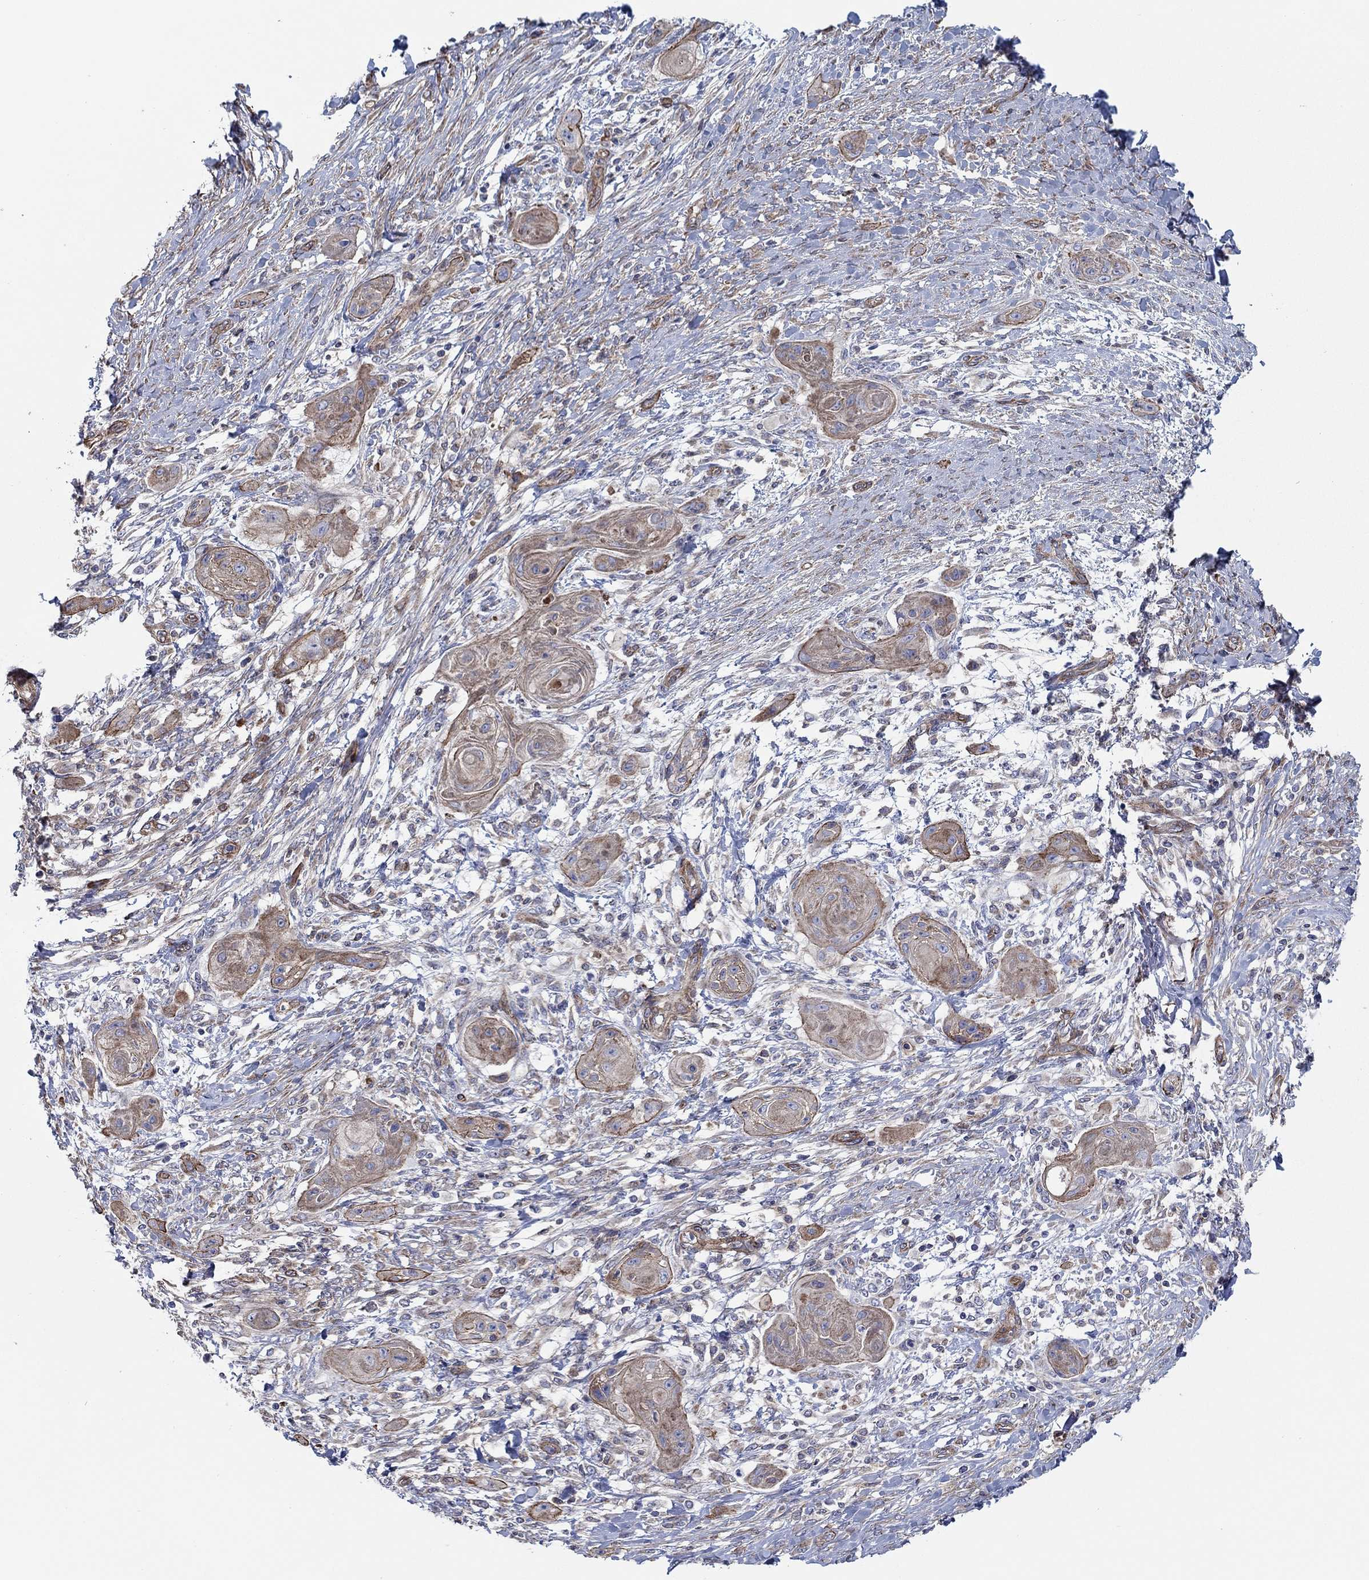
{"staining": {"intensity": "moderate", "quantity": "25%-75%", "location": "cytoplasmic/membranous"}, "tissue": "skin cancer", "cell_type": "Tumor cells", "image_type": "cancer", "snomed": [{"axis": "morphology", "description": "Squamous cell carcinoma, NOS"}, {"axis": "topography", "description": "Skin"}], "caption": "Skin cancer (squamous cell carcinoma) stained with a protein marker displays moderate staining in tumor cells.", "gene": "FMN1", "patient": {"sex": "male", "age": 62}}